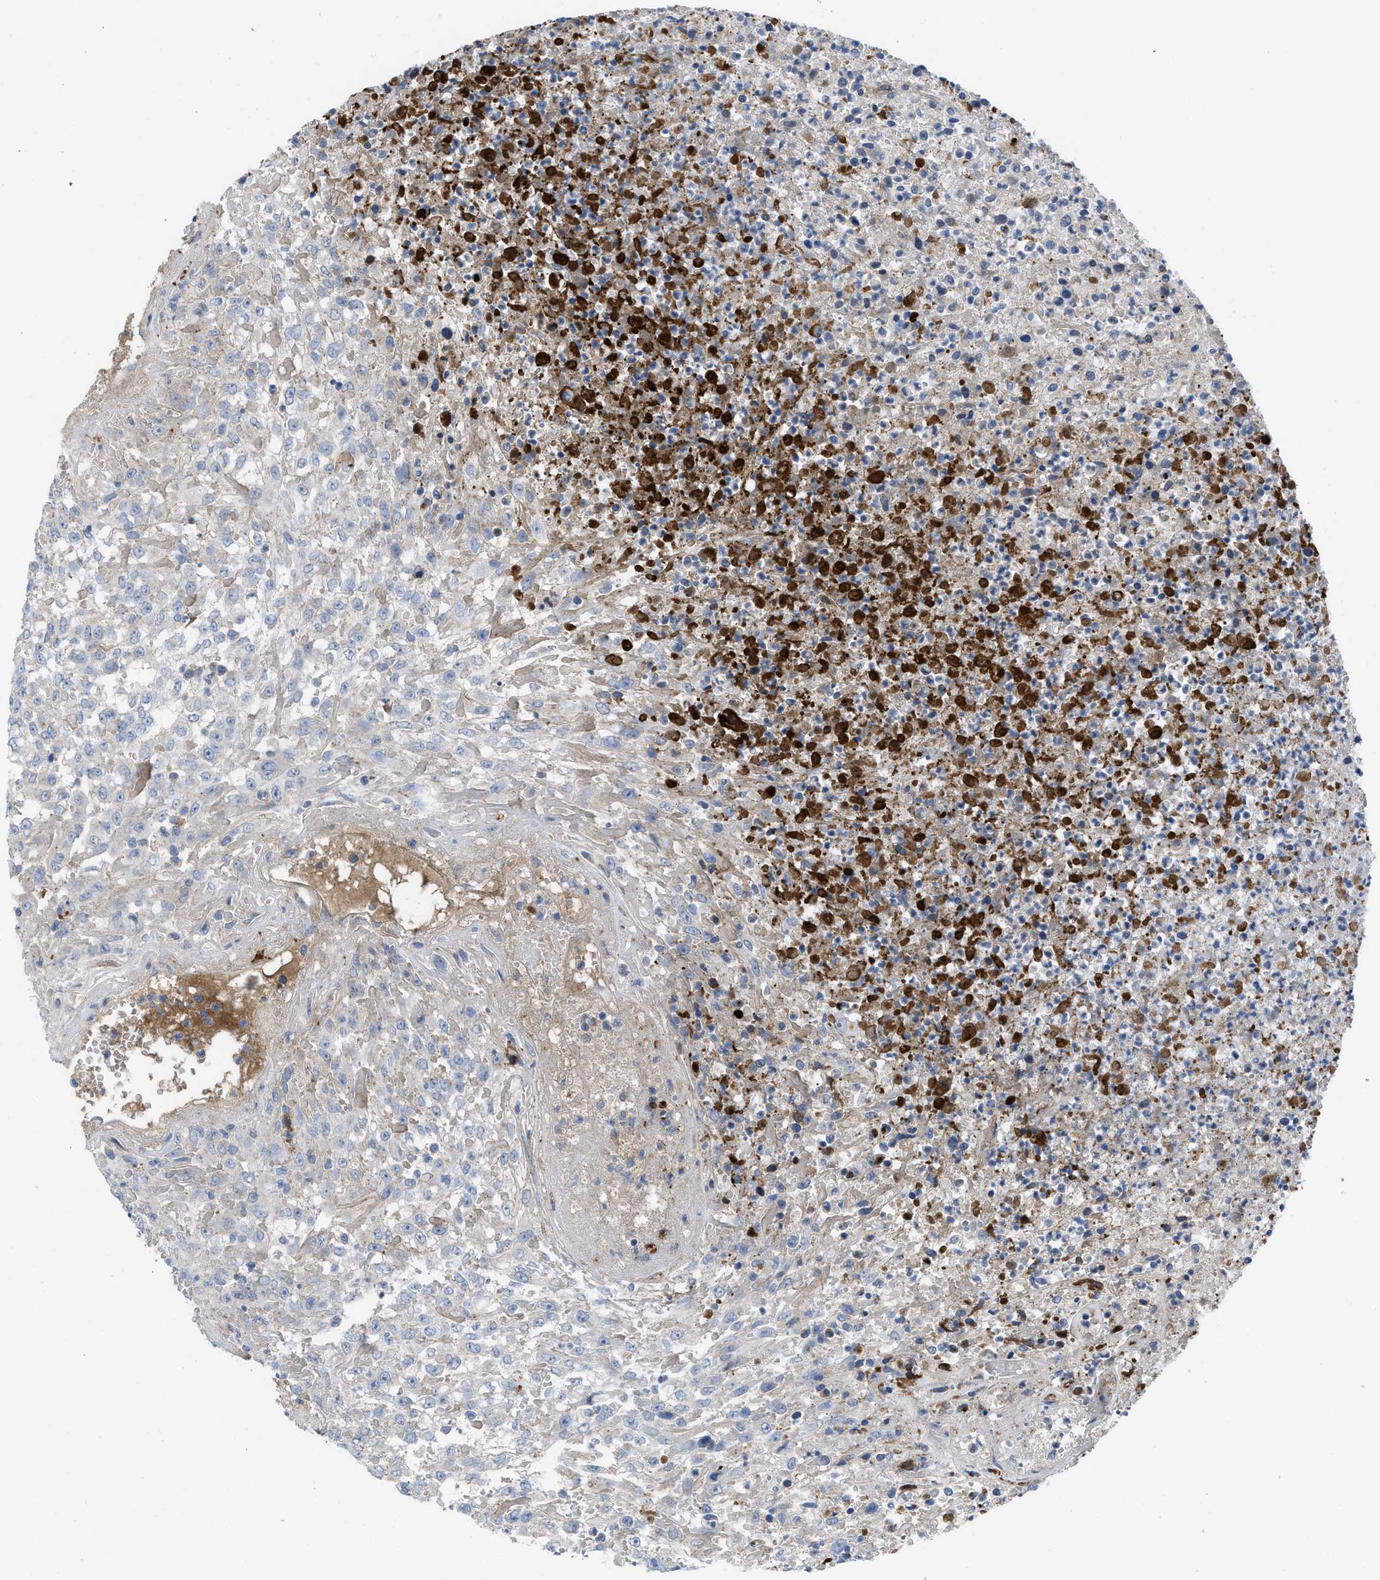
{"staining": {"intensity": "negative", "quantity": "none", "location": "none"}, "tissue": "urothelial cancer", "cell_type": "Tumor cells", "image_type": "cancer", "snomed": [{"axis": "morphology", "description": "Urothelial carcinoma, High grade"}, {"axis": "topography", "description": "Urinary bladder"}], "caption": "Immunohistochemistry of human urothelial cancer demonstrates no positivity in tumor cells.", "gene": "HPX", "patient": {"sex": "male", "age": 46}}